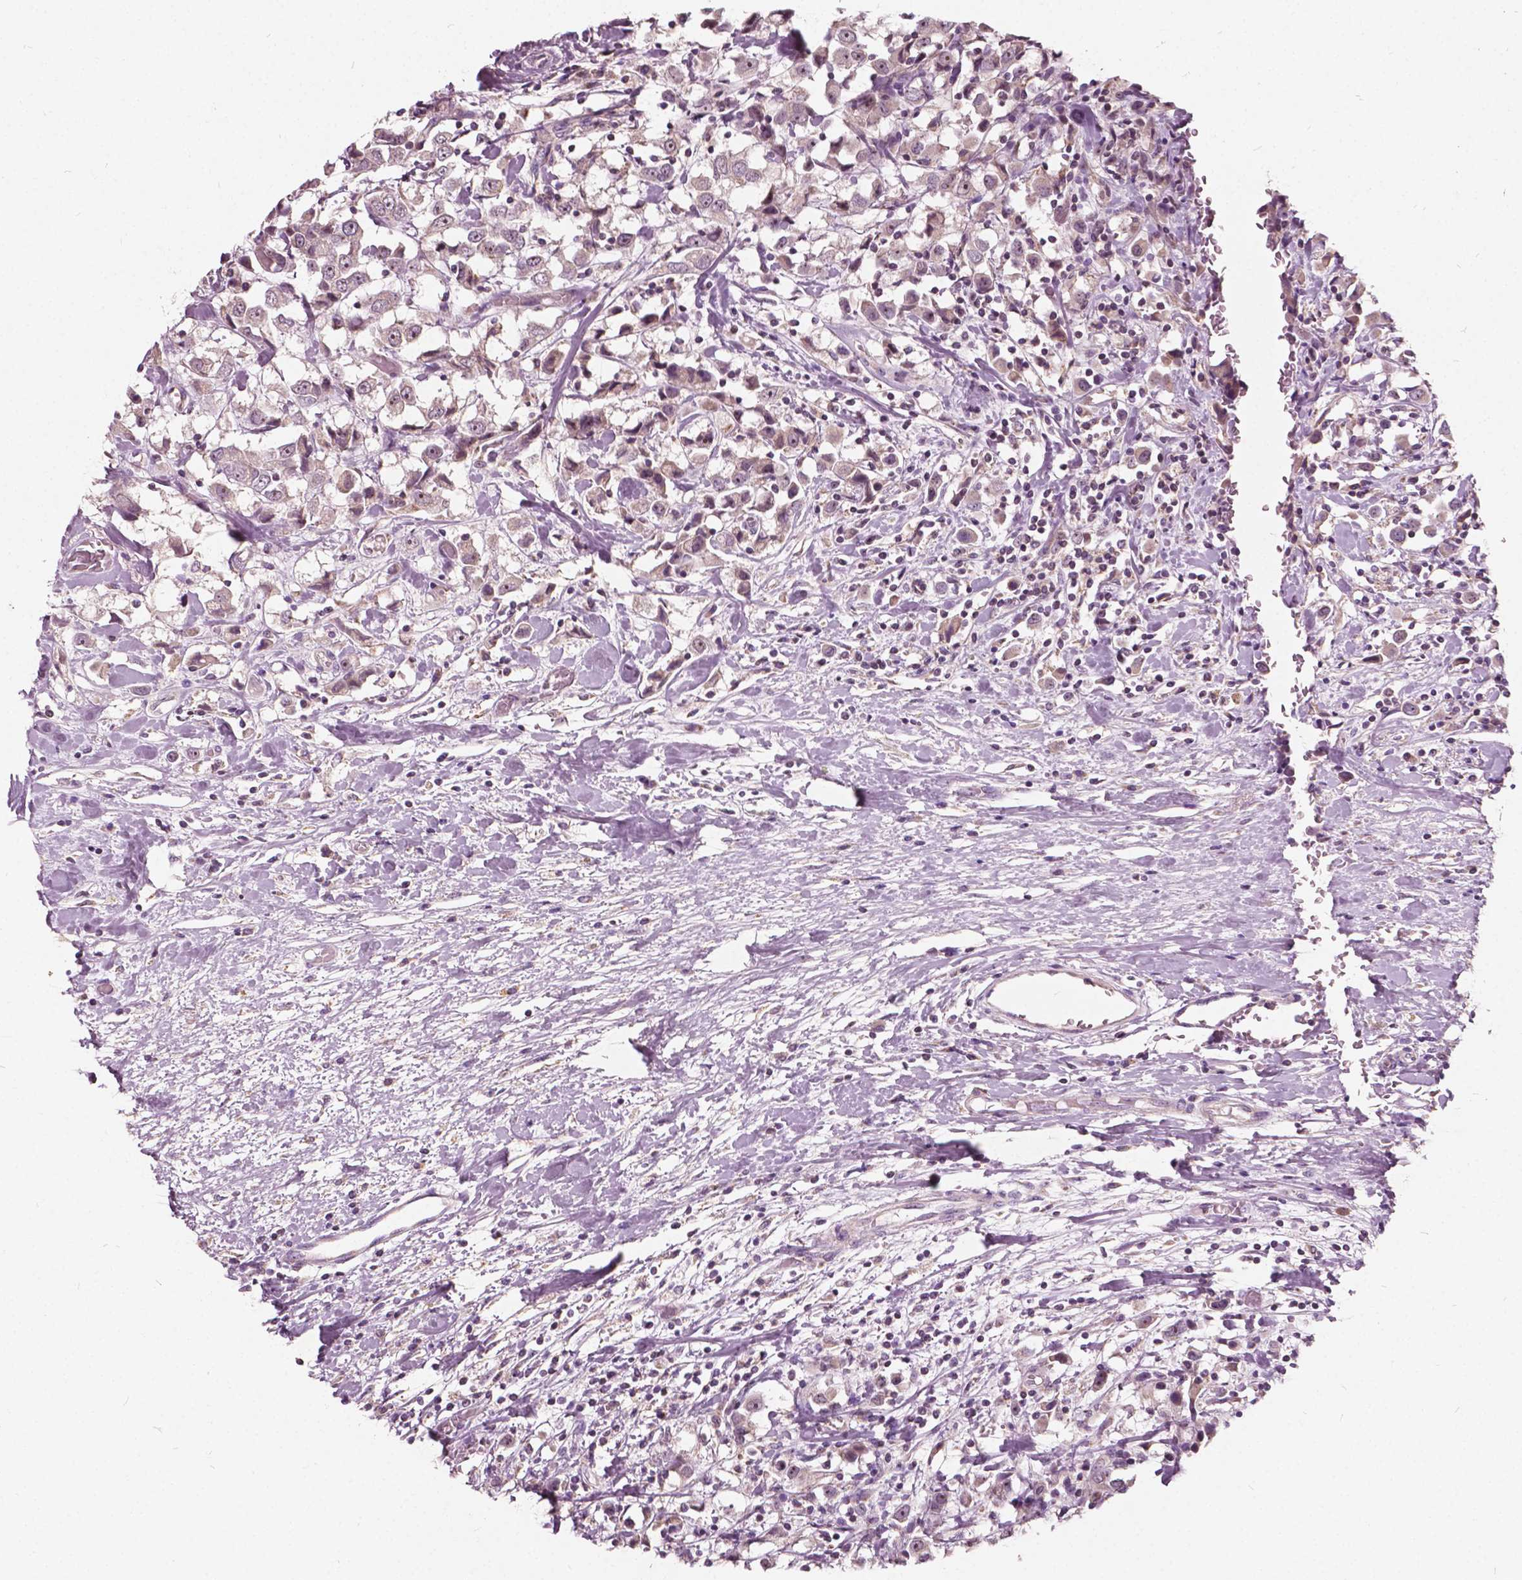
{"staining": {"intensity": "weak", "quantity": "25%-75%", "location": "cytoplasmic/membranous,nuclear"}, "tissue": "breast cancer", "cell_type": "Tumor cells", "image_type": "cancer", "snomed": [{"axis": "morphology", "description": "Duct carcinoma"}, {"axis": "topography", "description": "Breast"}], "caption": "Breast cancer (infiltrating ductal carcinoma) stained with immunohistochemistry (IHC) displays weak cytoplasmic/membranous and nuclear expression in approximately 25%-75% of tumor cells. The protein of interest is stained brown, and the nuclei are stained in blue (DAB IHC with brightfield microscopy, high magnification).", "gene": "ODF3L2", "patient": {"sex": "female", "age": 61}}